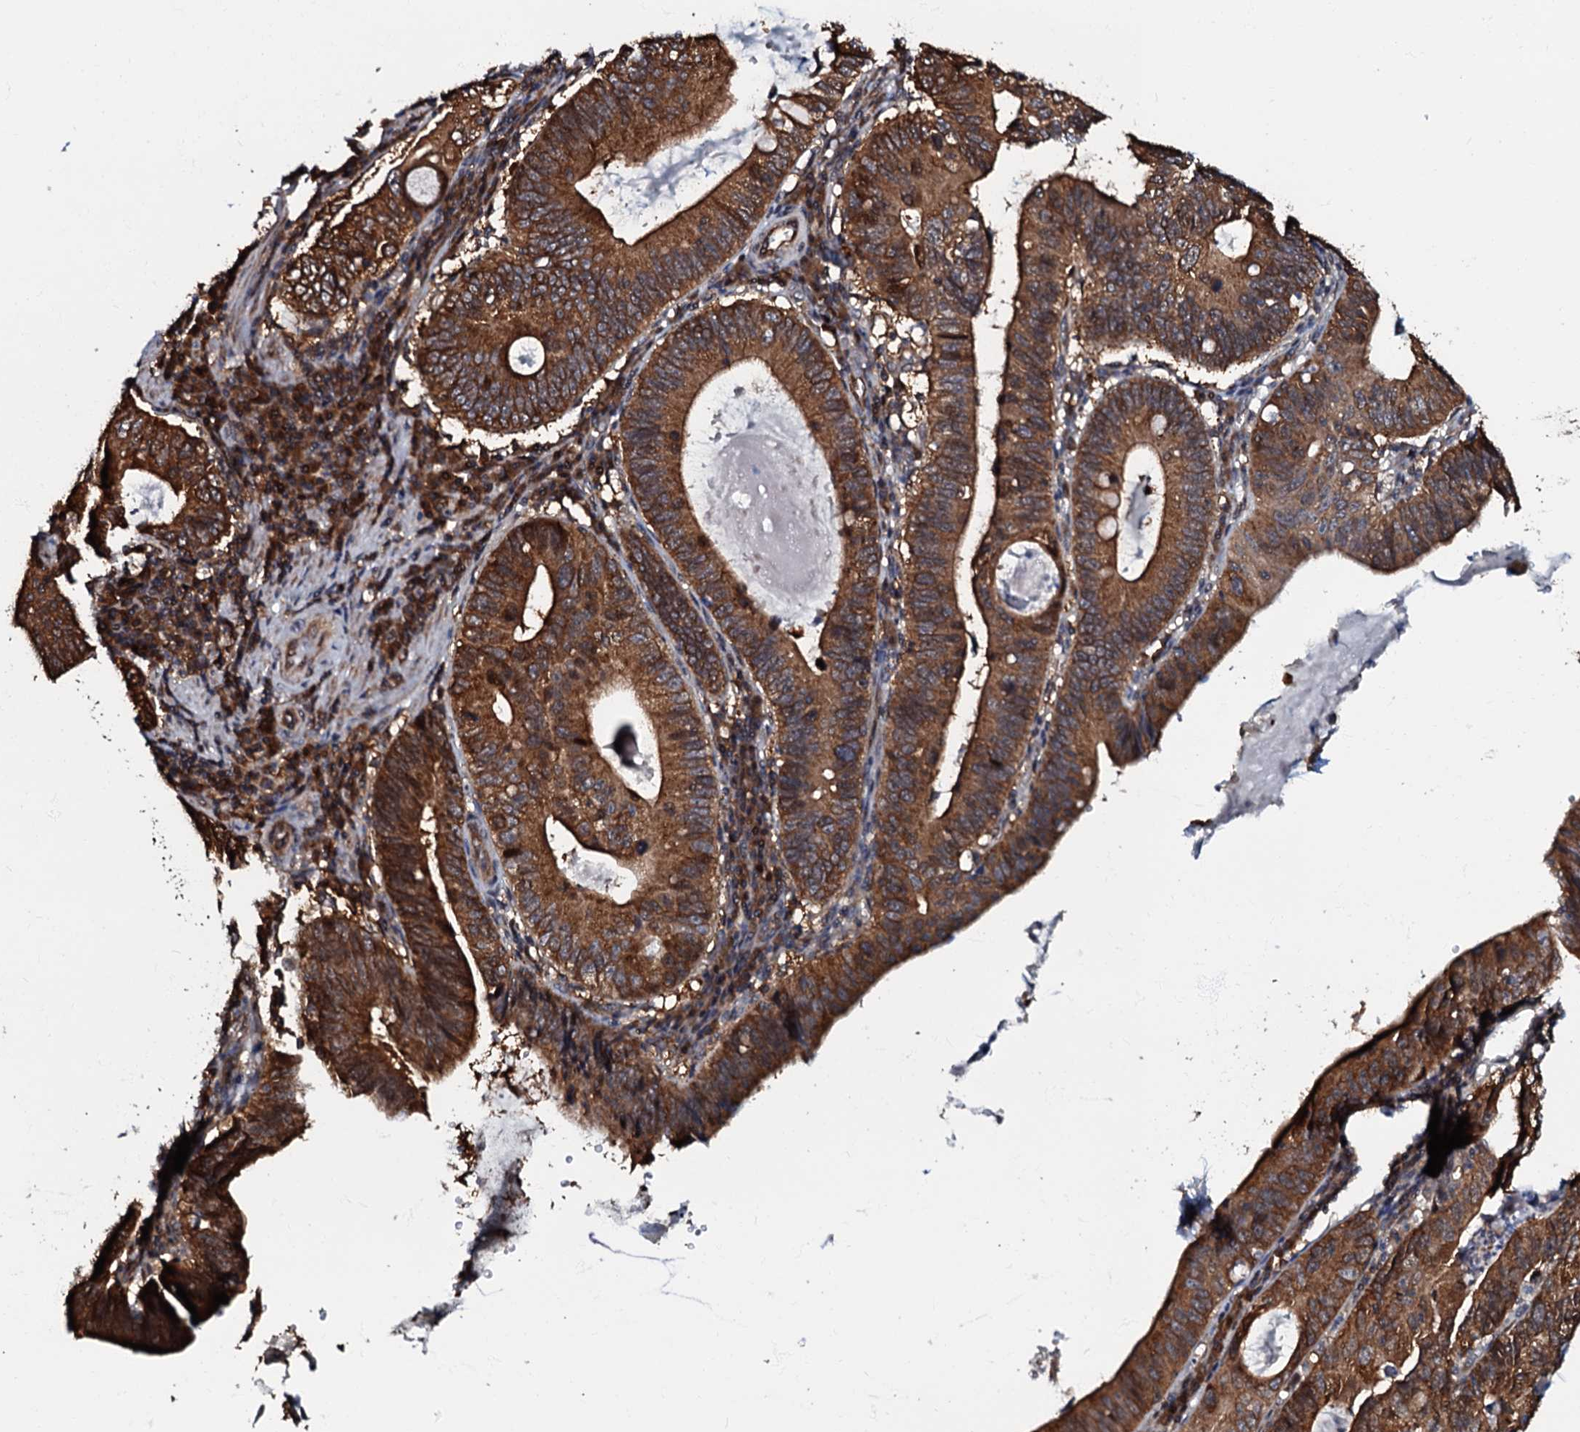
{"staining": {"intensity": "strong", "quantity": ">75%", "location": "cytoplasmic/membranous"}, "tissue": "stomach cancer", "cell_type": "Tumor cells", "image_type": "cancer", "snomed": [{"axis": "morphology", "description": "Adenocarcinoma, NOS"}, {"axis": "topography", "description": "Stomach"}], "caption": "Protein analysis of stomach cancer tissue exhibits strong cytoplasmic/membranous positivity in approximately >75% of tumor cells.", "gene": "OSBP", "patient": {"sex": "male", "age": 59}}